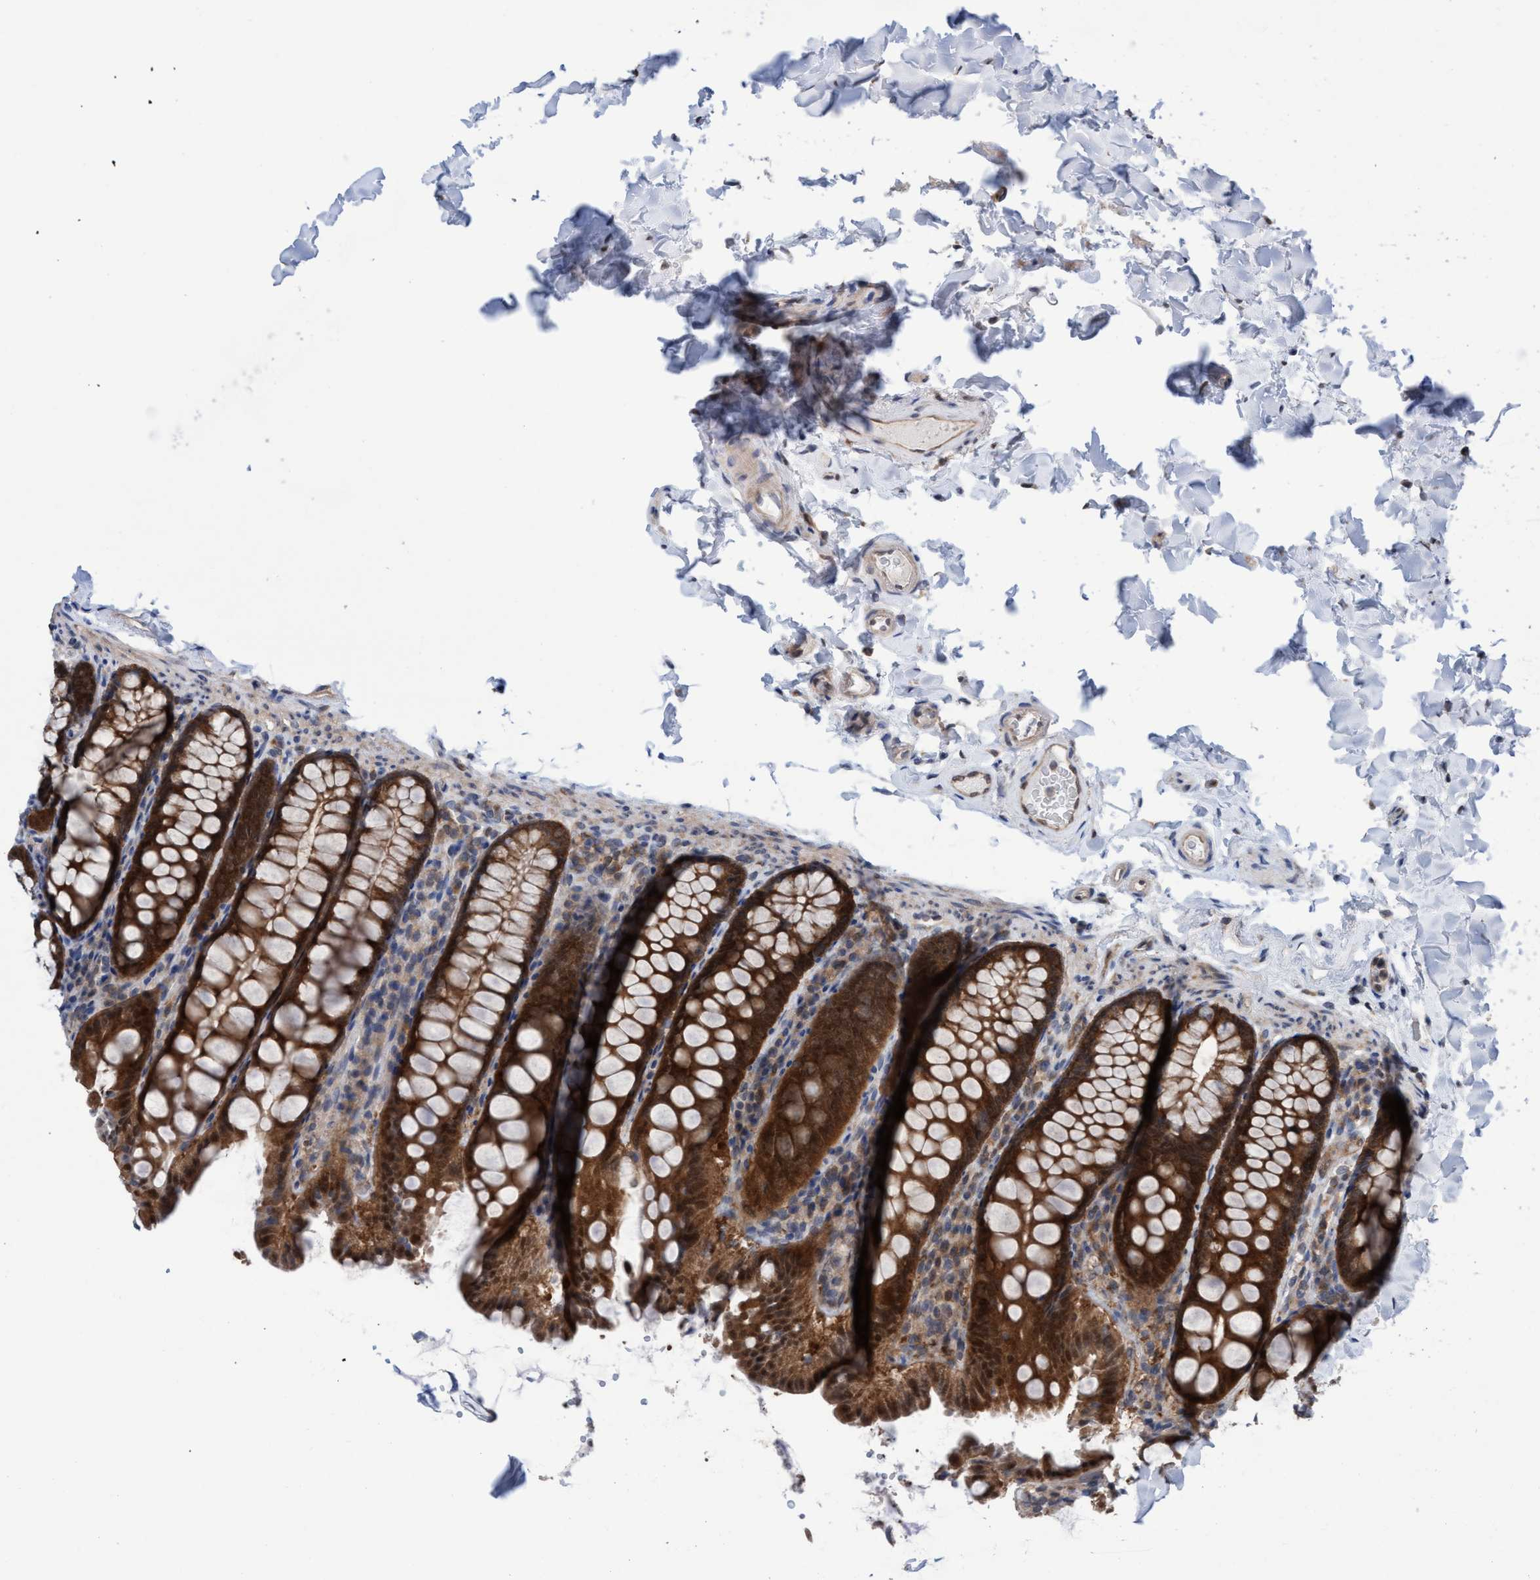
{"staining": {"intensity": "moderate", "quantity": ">75%", "location": "cytoplasmic/membranous"}, "tissue": "colon", "cell_type": "Endothelial cells", "image_type": "normal", "snomed": [{"axis": "morphology", "description": "Normal tissue, NOS"}, {"axis": "topography", "description": "Colon"}], "caption": "Human colon stained for a protein (brown) displays moderate cytoplasmic/membranous positive positivity in approximately >75% of endothelial cells.", "gene": "GLOD4", "patient": {"sex": "female", "age": 61}}